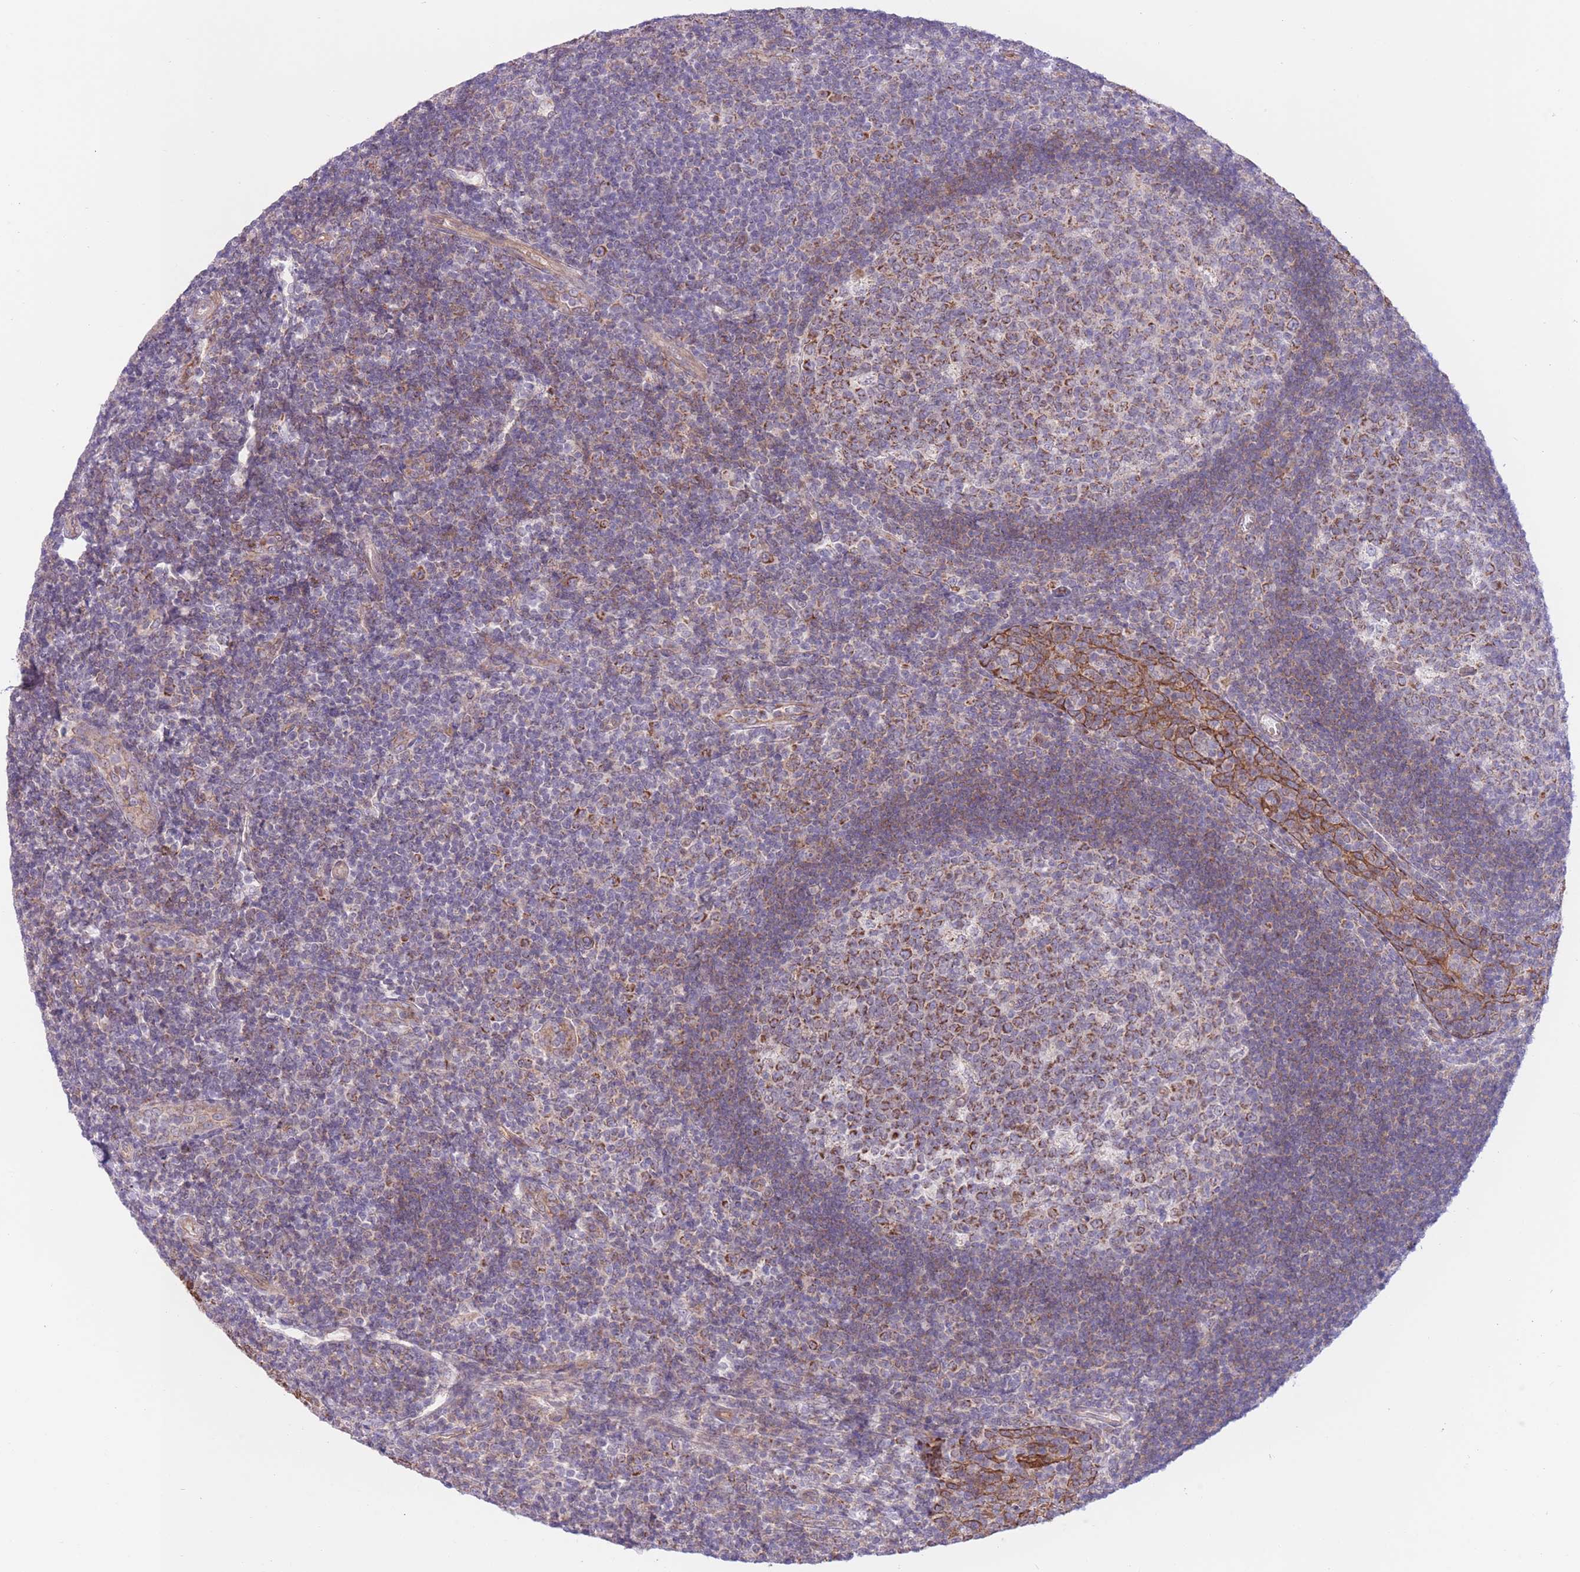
{"staining": {"intensity": "moderate", "quantity": "25%-75%", "location": "cytoplasmic/membranous"}, "tissue": "tonsil", "cell_type": "Germinal center cells", "image_type": "normal", "snomed": [{"axis": "morphology", "description": "Normal tissue, NOS"}, {"axis": "topography", "description": "Tonsil"}], "caption": "The image shows immunohistochemical staining of benign tonsil. There is moderate cytoplasmic/membranous expression is appreciated in about 25%-75% of germinal center cells. The staining is performed using DAB brown chromogen to label protein expression. The nuclei are counter-stained blue using hematoxylin.", "gene": "MRPS31", "patient": {"sex": "male", "age": 17}}